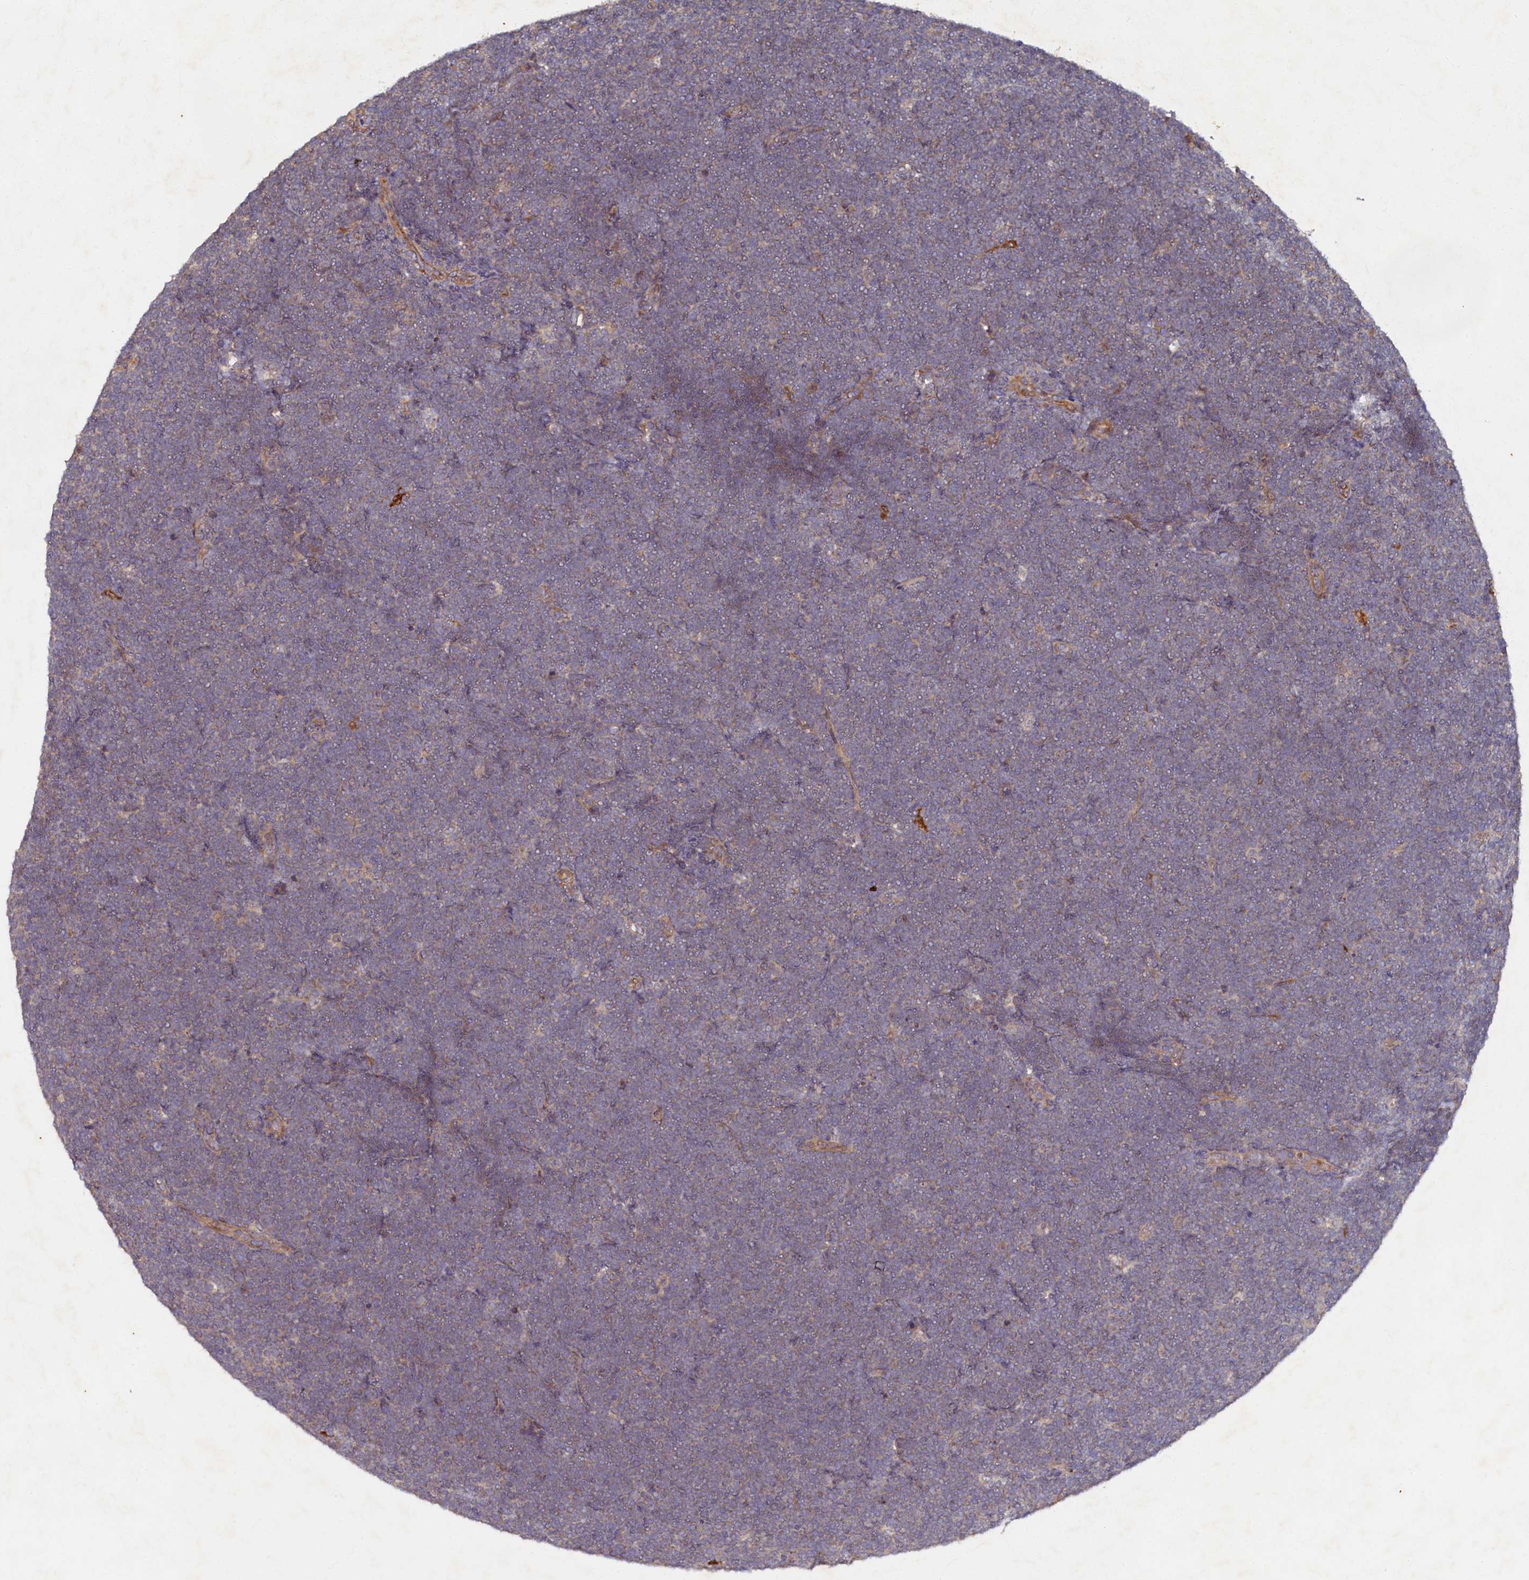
{"staining": {"intensity": "weak", "quantity": "25%-75%", "location": "cytoplasmic/membranous"}, "tissue": "lymphoma", "cell_type": "Tumor cells", "image_type": "cancer", "snomed": [{"axis": "morphology", "description": "Malignant lymphoma, non-Hodgkin's type, High grade"}, {"axis": "topography", "description": "Lymph node"}], "caption": "Immunohistochemical staining of human lymphoma shows low levels of weak cytoplasmic/membranous staining in about 25%-75% of tumor cells.", "gene": "CEP20", "patient": {"sex": "male", "age": 13}}